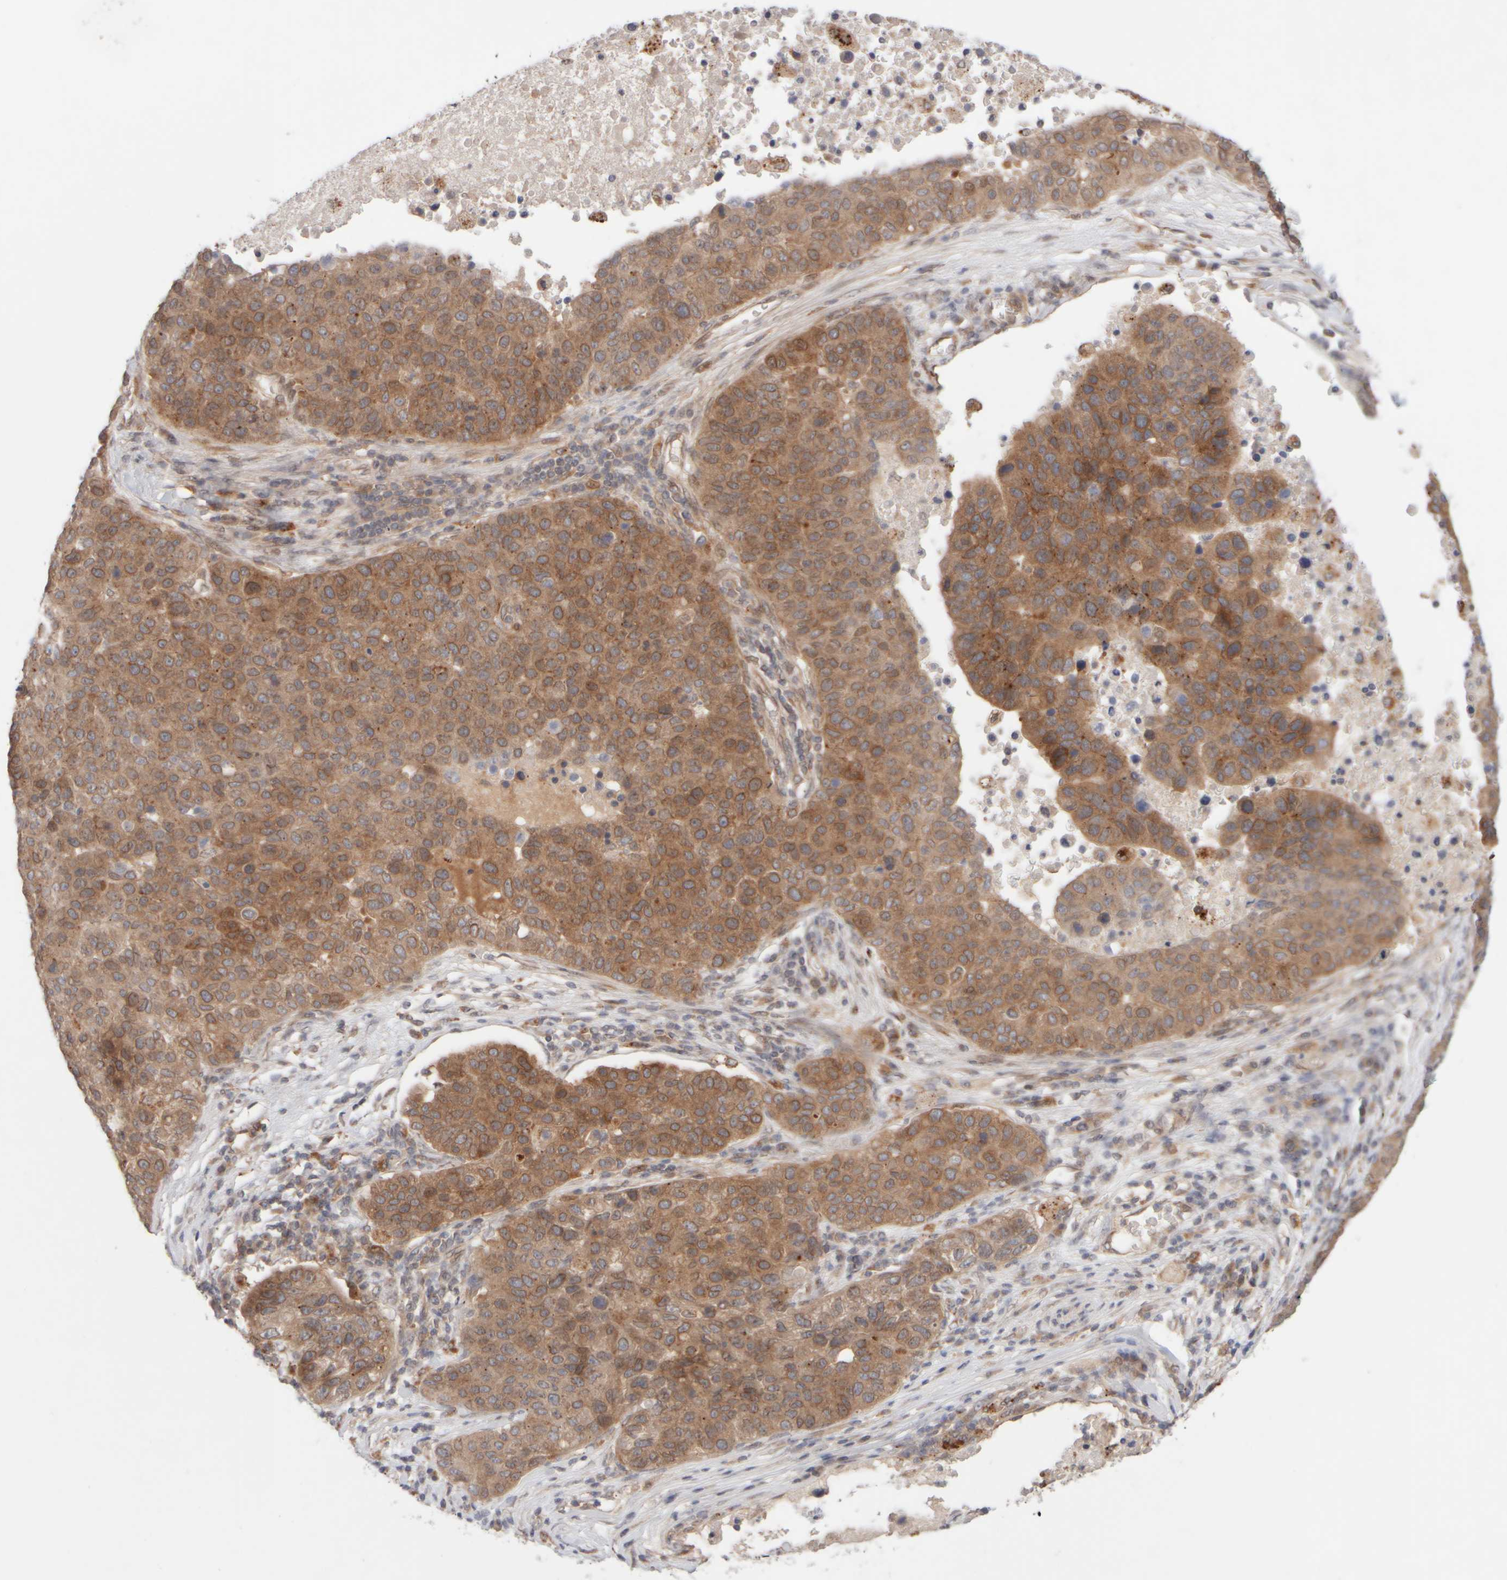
{"staining": {"intensity": "moderate", "quantity": ">75%", "location": "cytoplasmic/membranous"}, "tissue": "pancreatic cancer", "cell_type": "Tumor cells", "image_type": "cancer", "snomed": [{"axis": "morphology", "description": "Adenocarcinoma, NOS"}, {"axis": "topography", "description": "Pancreas"}], "caption": "Protein analysis of adenocarcinoma (pancreatic) tissue reveals moderate cytoplasmic/membranous expression in about >75% of tumor cells.", "gene": "GCN1", "patient": {"sex": "female", "age": 61}}